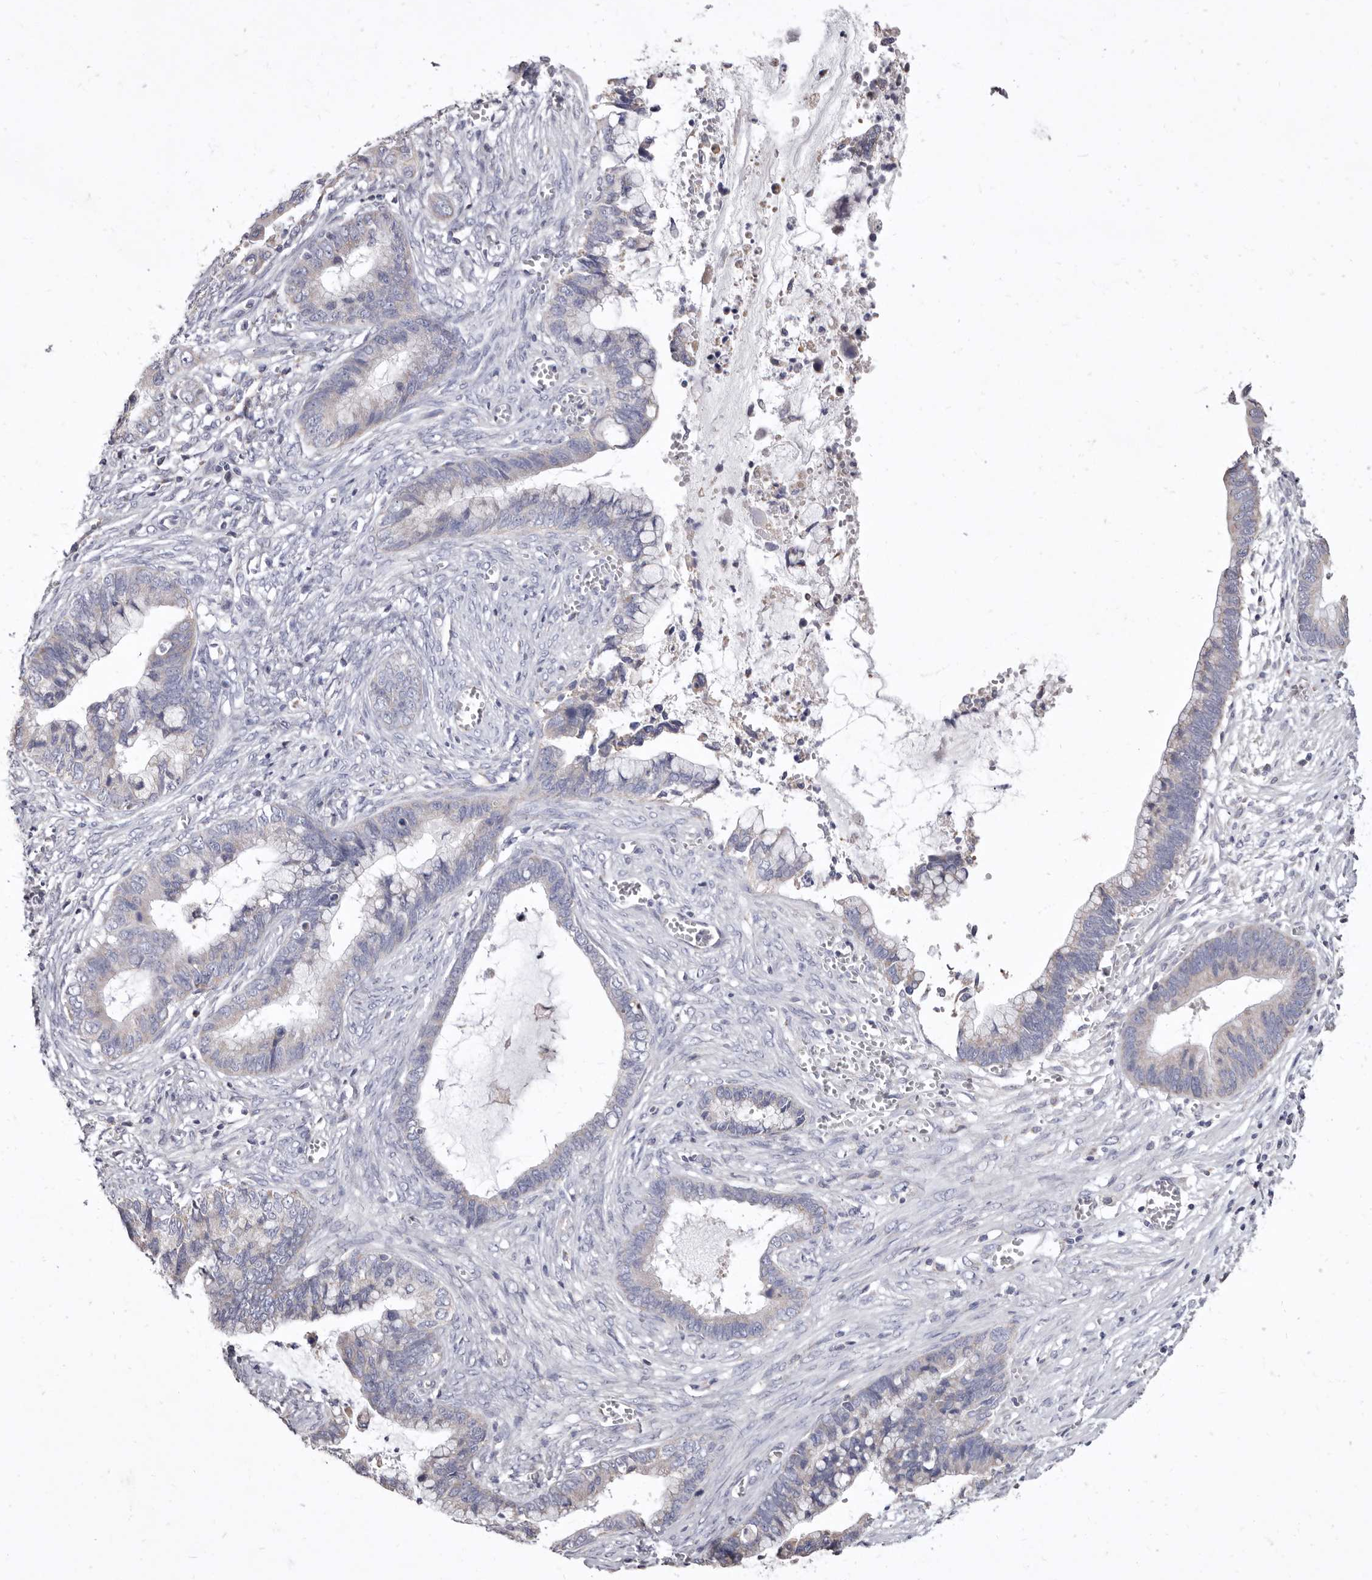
{"staining": {"intensity": "weak", "quantity": "<25%", "location": "cytoplasmic/membranous"}, "tissue": "cervical cancer", "cell_type": "Tumor cells", "image_type": "cancer", "snomed": [{"axis": "morphology", "description": "Adenocarcinoma, NOS"}, {"axis": "topography", "description": "Cervix"}], "caption": "Image shows no protein expression in tumor cells of cervical cancer tissue.", "gene": "CYP2E1", "patient": {"sex": "female", "age": 44}}